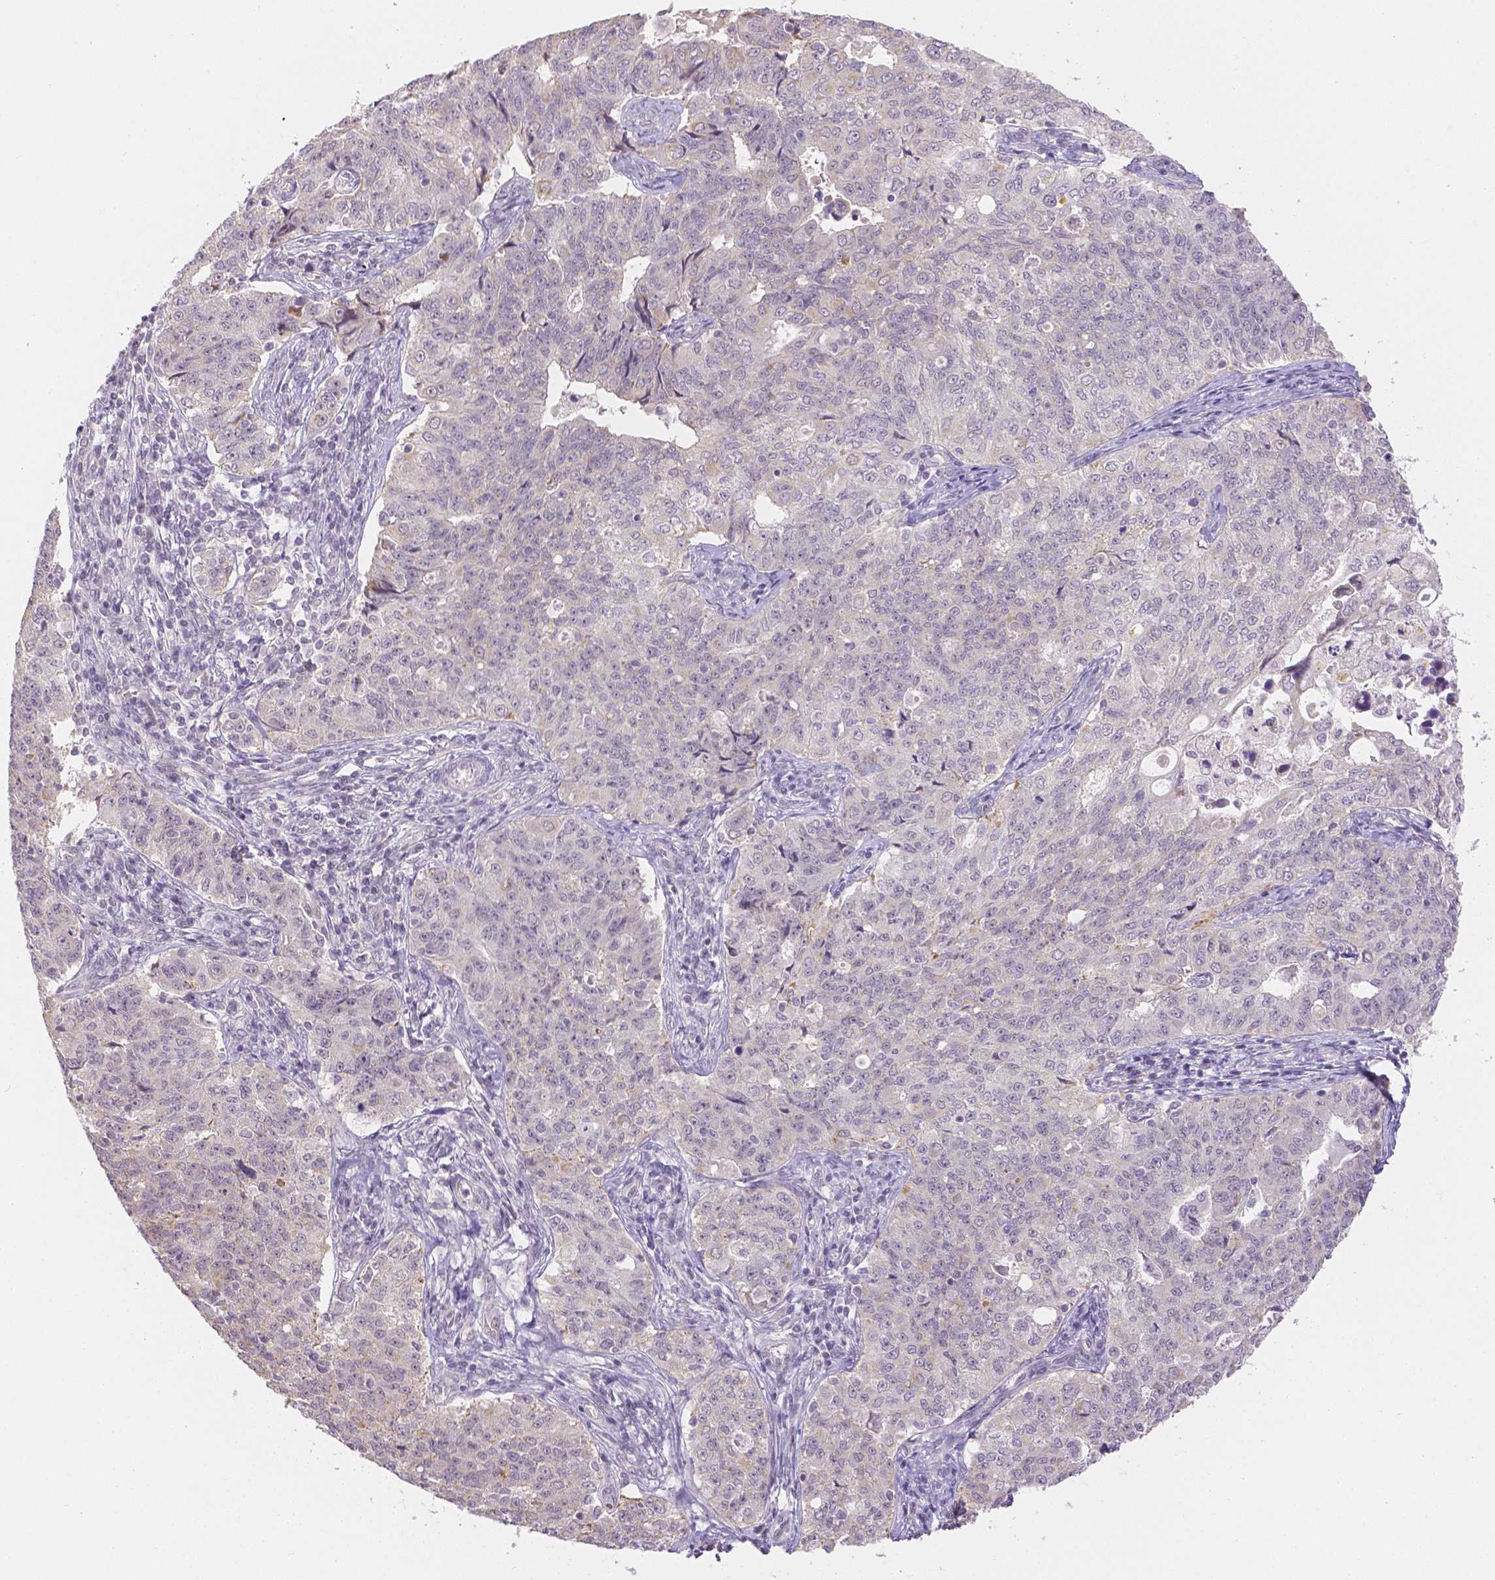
{"staining": {"intensity": "negative", "quantity": "none", "location": "none"}, "tissue": "endometrial cancer", "cell_type": "Tumor cells", "image_type": "cancer", "snomed": [{"axis": "morphology", "description": "Adenocarcinoma, NOS"}, {"axis": "topography", "description": "Endometrium"}], "caption": "Adenocarcinoma (endometrial) stained for a protein using IHC shows no expression tumor cells.", "gene": "ZNF280B", "patient": {"sex": "female", "age": 43}}